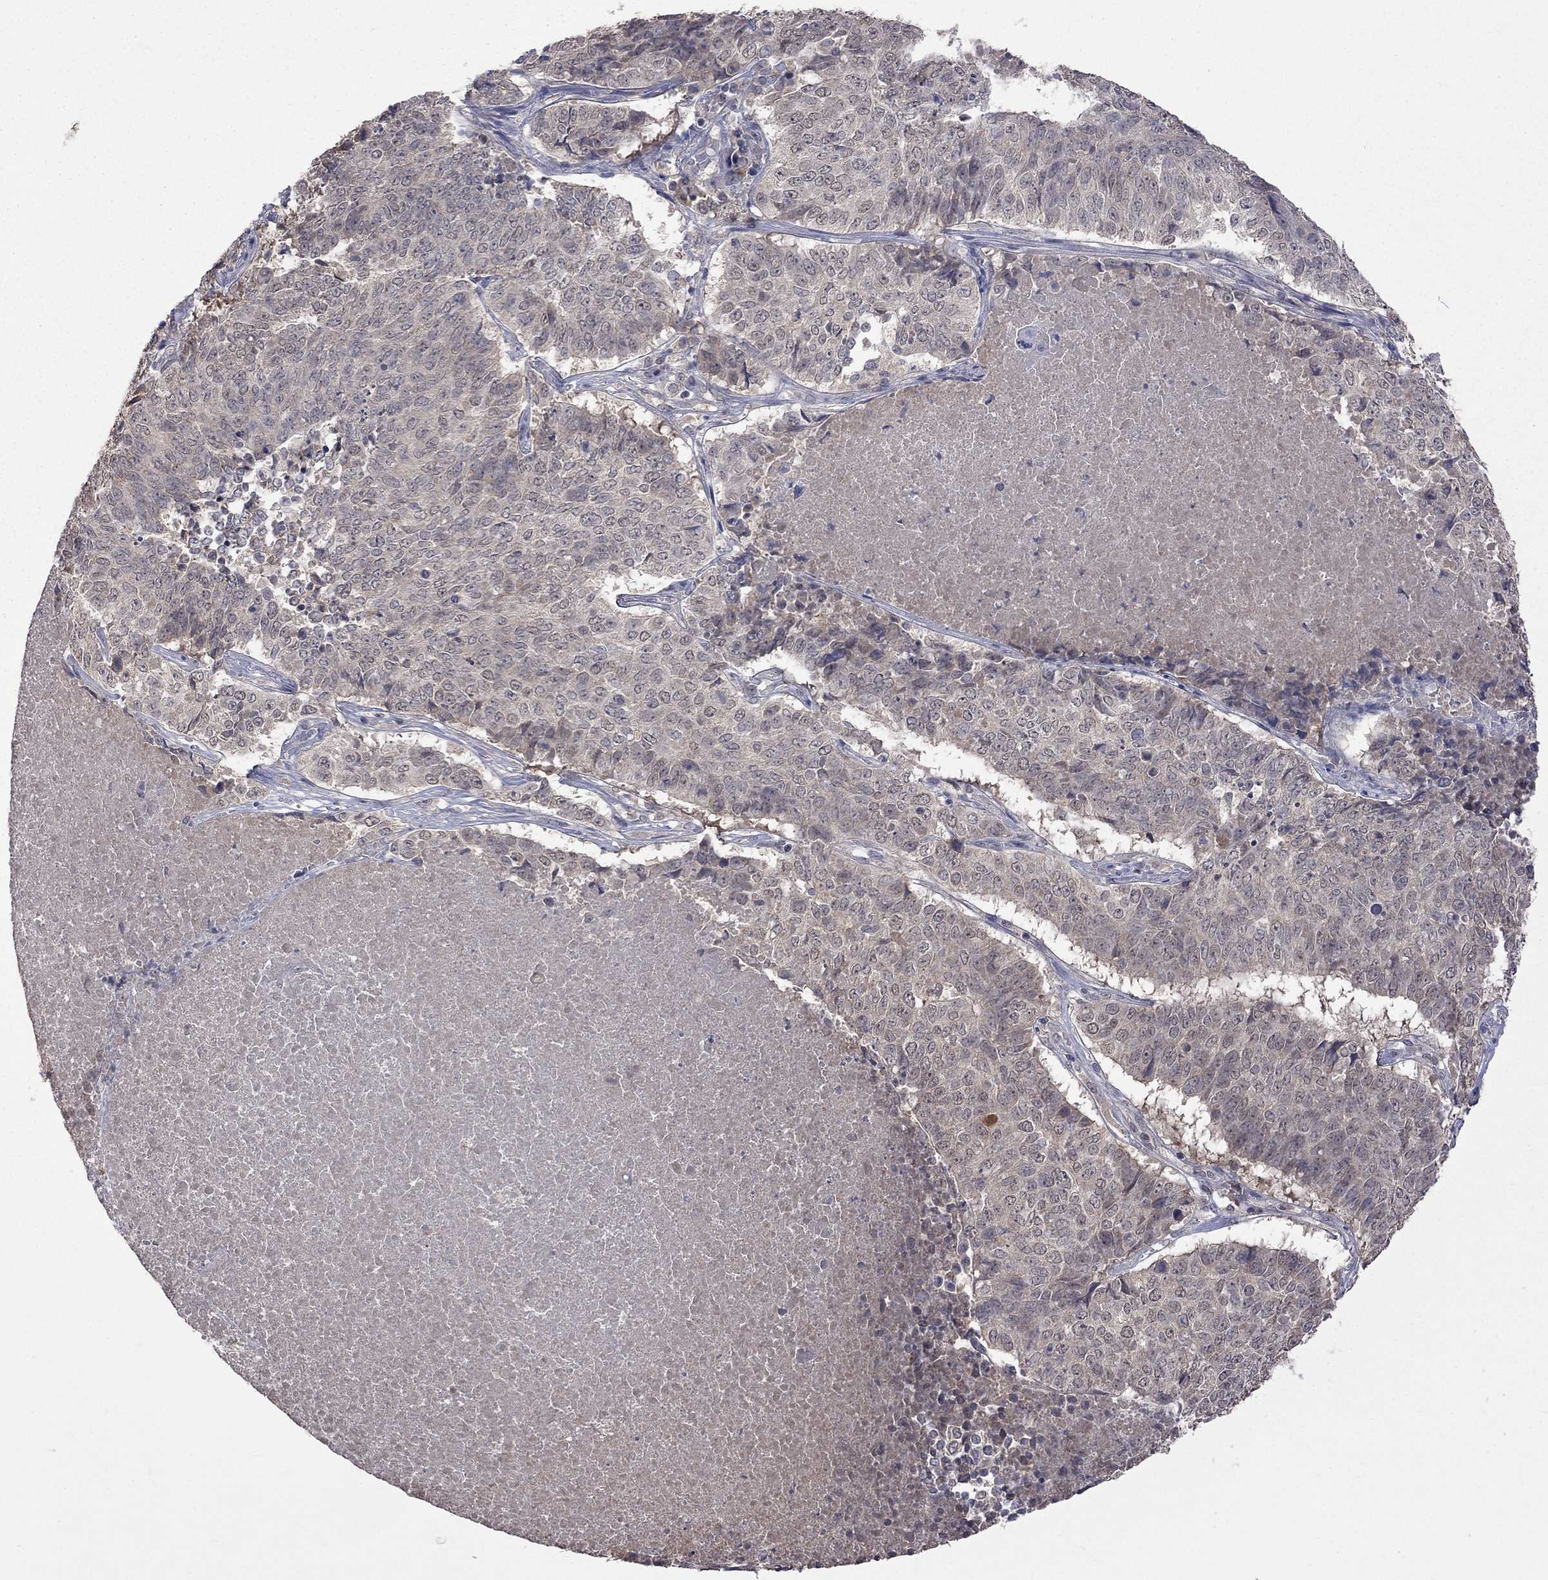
{"staining": {"intensity": "negative", "quantity": "none", "location": "none"}, "tissue": "lung cancer", "cell_type": "Tumor cells", "image_type": "cancer", "snomed": [{"axis": "morphology", "description": "Squamous cell carcinoma, NOS"}, {"axis": "topography", "description": "Lung"}], "caption": "An immunohistochemistry photomicrograph of lung squamous cell carcinoma is shown. There is no staining in tumor cells of lung squamous cell carcinoma.", "gene": "HTR6", "patient": {"sex": "male", "age": 64}}